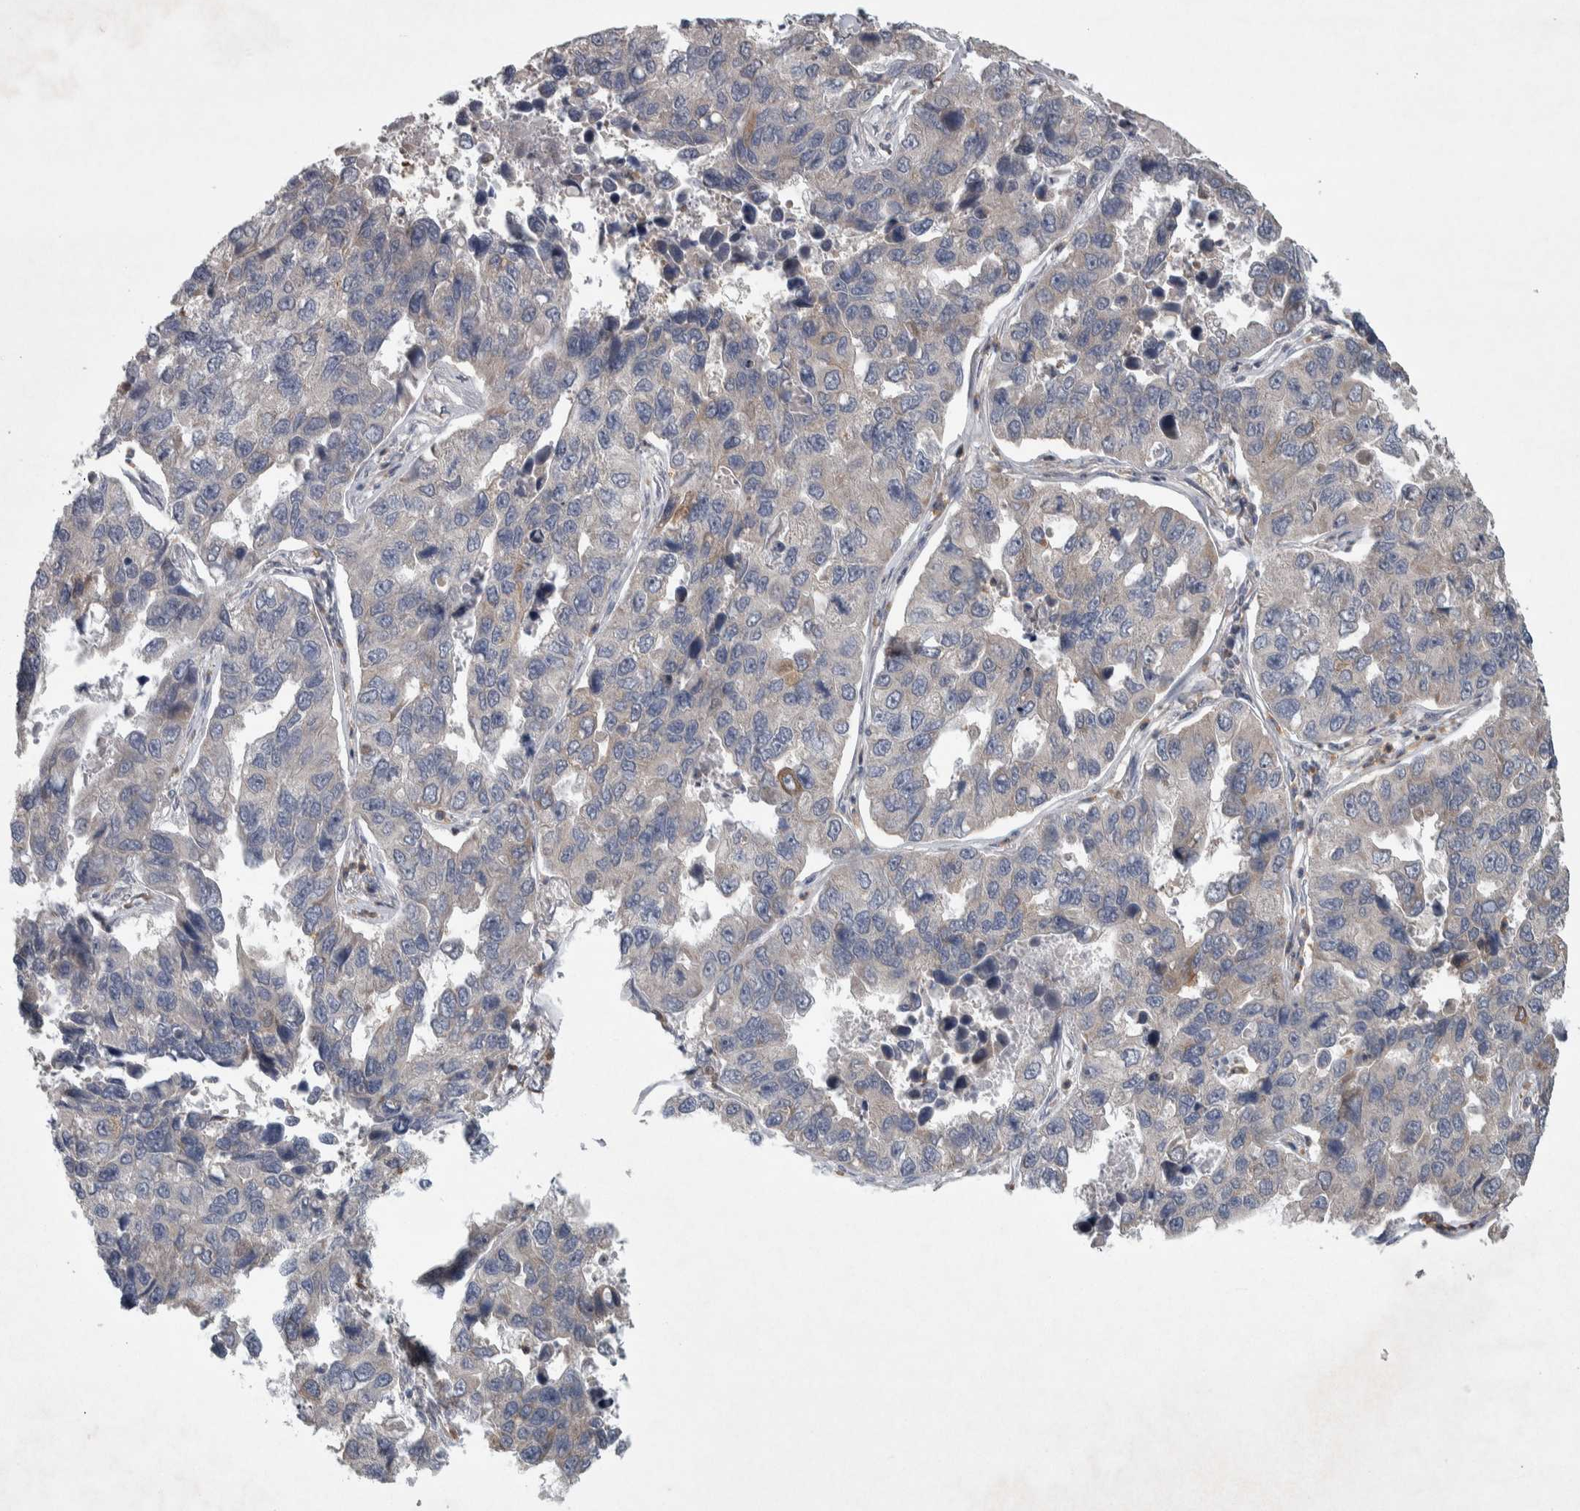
{"staining": {"intensity": "negative", "quantity": "none", "location": "none"}, "tissue": "lung cancer", "cell_type": "Tumor cells", "image_type": "cancer", "snomed": [{"axis": "morphology", "description": "Adenocarcinoma, NOS"}, {"axis": "topography", "description": "Lung"}], "caption": "Photomicrograph shows no protein expression in tumor cells of lung adenocarcinoma tissue.", "gene": "SRP68", "patient": {"sex": "male", "age": 64}}